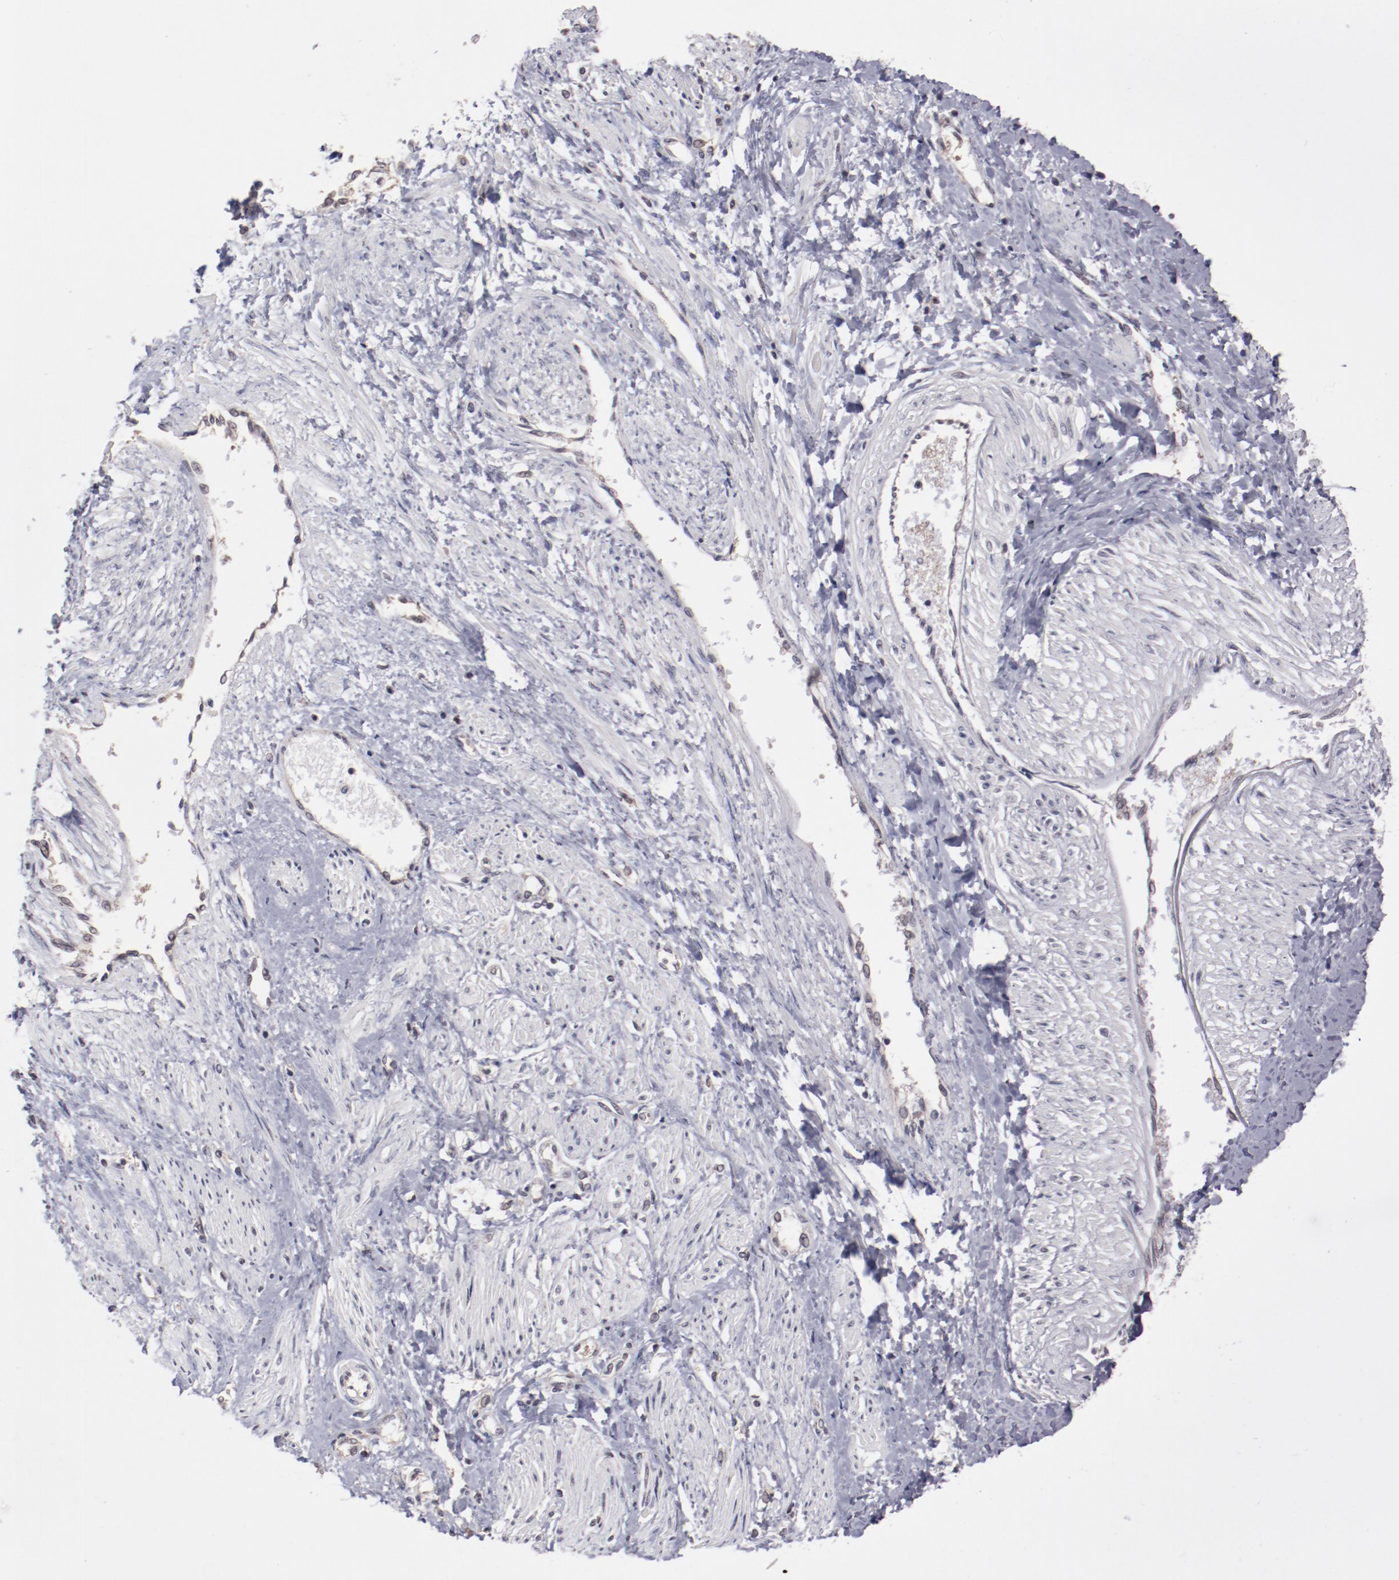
{"staining": {"intensity": "weak", "quantity": "25%-75%", "location": "nuclear"}, "tissue": "smooth muscle", "cell_type": "Smooth muscle cells", "image_type": "normal", "snomed": [{"axis": "morphology", "description": "Normal tissue, NOS"}, {"axis": "topography", "description": "Smooth muscle"}, {"axis": "topography", "description": "Uterus"}], "caption": "Unremarkable smooth muscle displays weak nuclear staining in approximately 25%-75% of smooth muscle cells, visualized by immunohistochemistry. (DAB IHC, brown staining for protein, blue staining for nuclei).", "gene": "ARNT", "patient": {"sex": "female", "age": 39}}